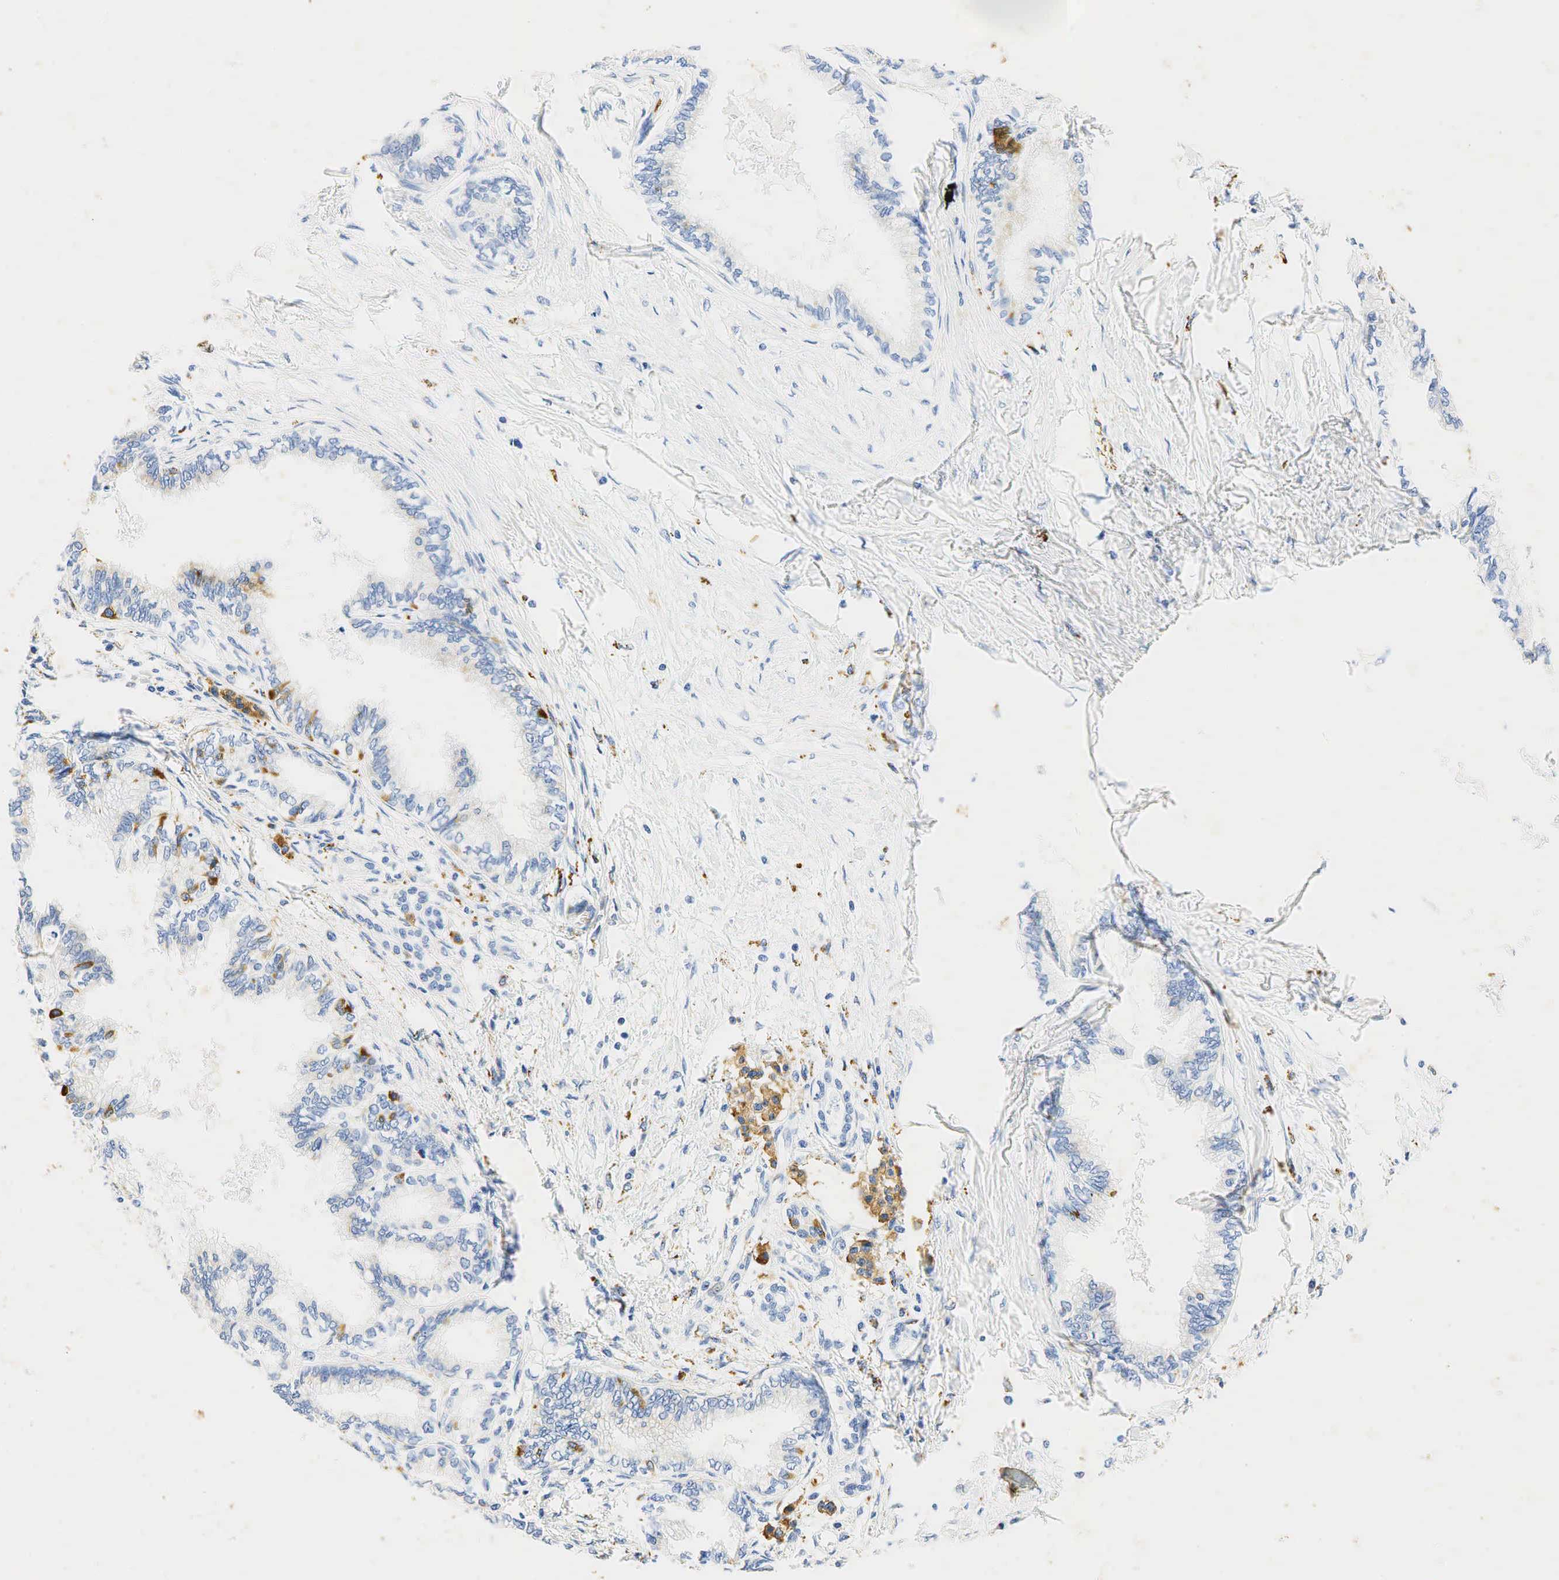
{"staining": {"intensity": "strong", "quantity": "<25%", "location": "cytoplasmic/membranous"}, "tissue": "pancreatic cancer", "cell_type": "Tumor cells", "image_type": "cancer", "snomed": [{"axis": "morphology", "description": "Adenocarcinoma, NOS"}, {"axis": "topography", "description": "Pancreas"}], "caption": "IHC (DAB) staining of human adenocarcinoma (pancreatic) shows strong cytoplasmic/membranous protein expression in about <25% of tumor cells. The protein is stained brown, and the nuclei are stained in blue (DAB IHC with brightfield microscopy, high magnification).", "gene": "SYP", "patient": {"sex": "female", "age": 64}}